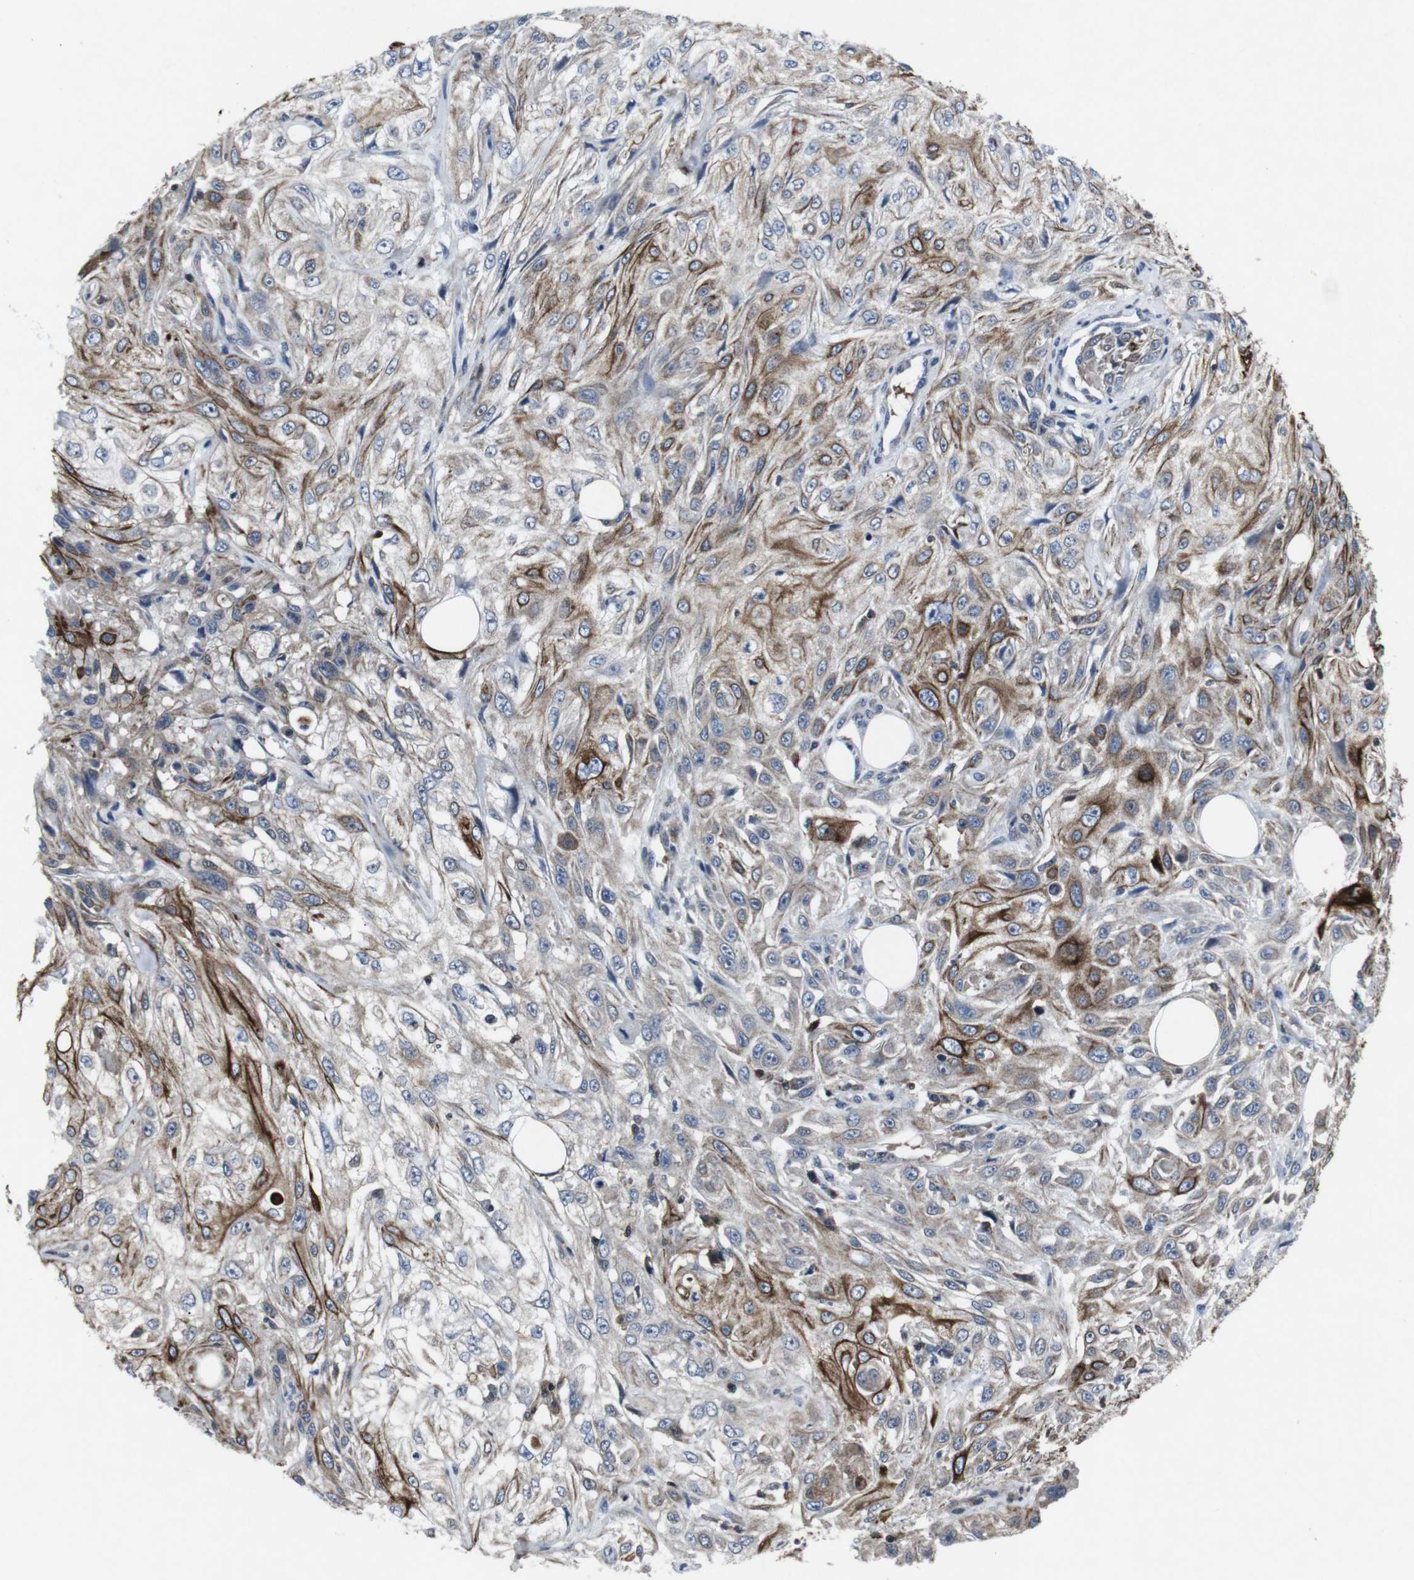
{"staining": {"intensity": "moderate", "quantity": ">75%", "location": "cytoplasmic/membranous"}, "tissue": "skin cancer", "cell_type": "Tumor cells", "image_type": "cancer", "snomed": [{"axis": "morphology", "description": "Squamous cell carcinoma, NOS"}, {"axis": "topography", "description": "Skin"}], "caption": "There is medium levels of moderate cytoplasmic/membranous positivity in tumor cells of squamous cell carcinoma (skin), as demonstrated by immunohistochemical staining (brown color).", "gene": "STAT4", "patient": {"sex": "male", "age": 75}}